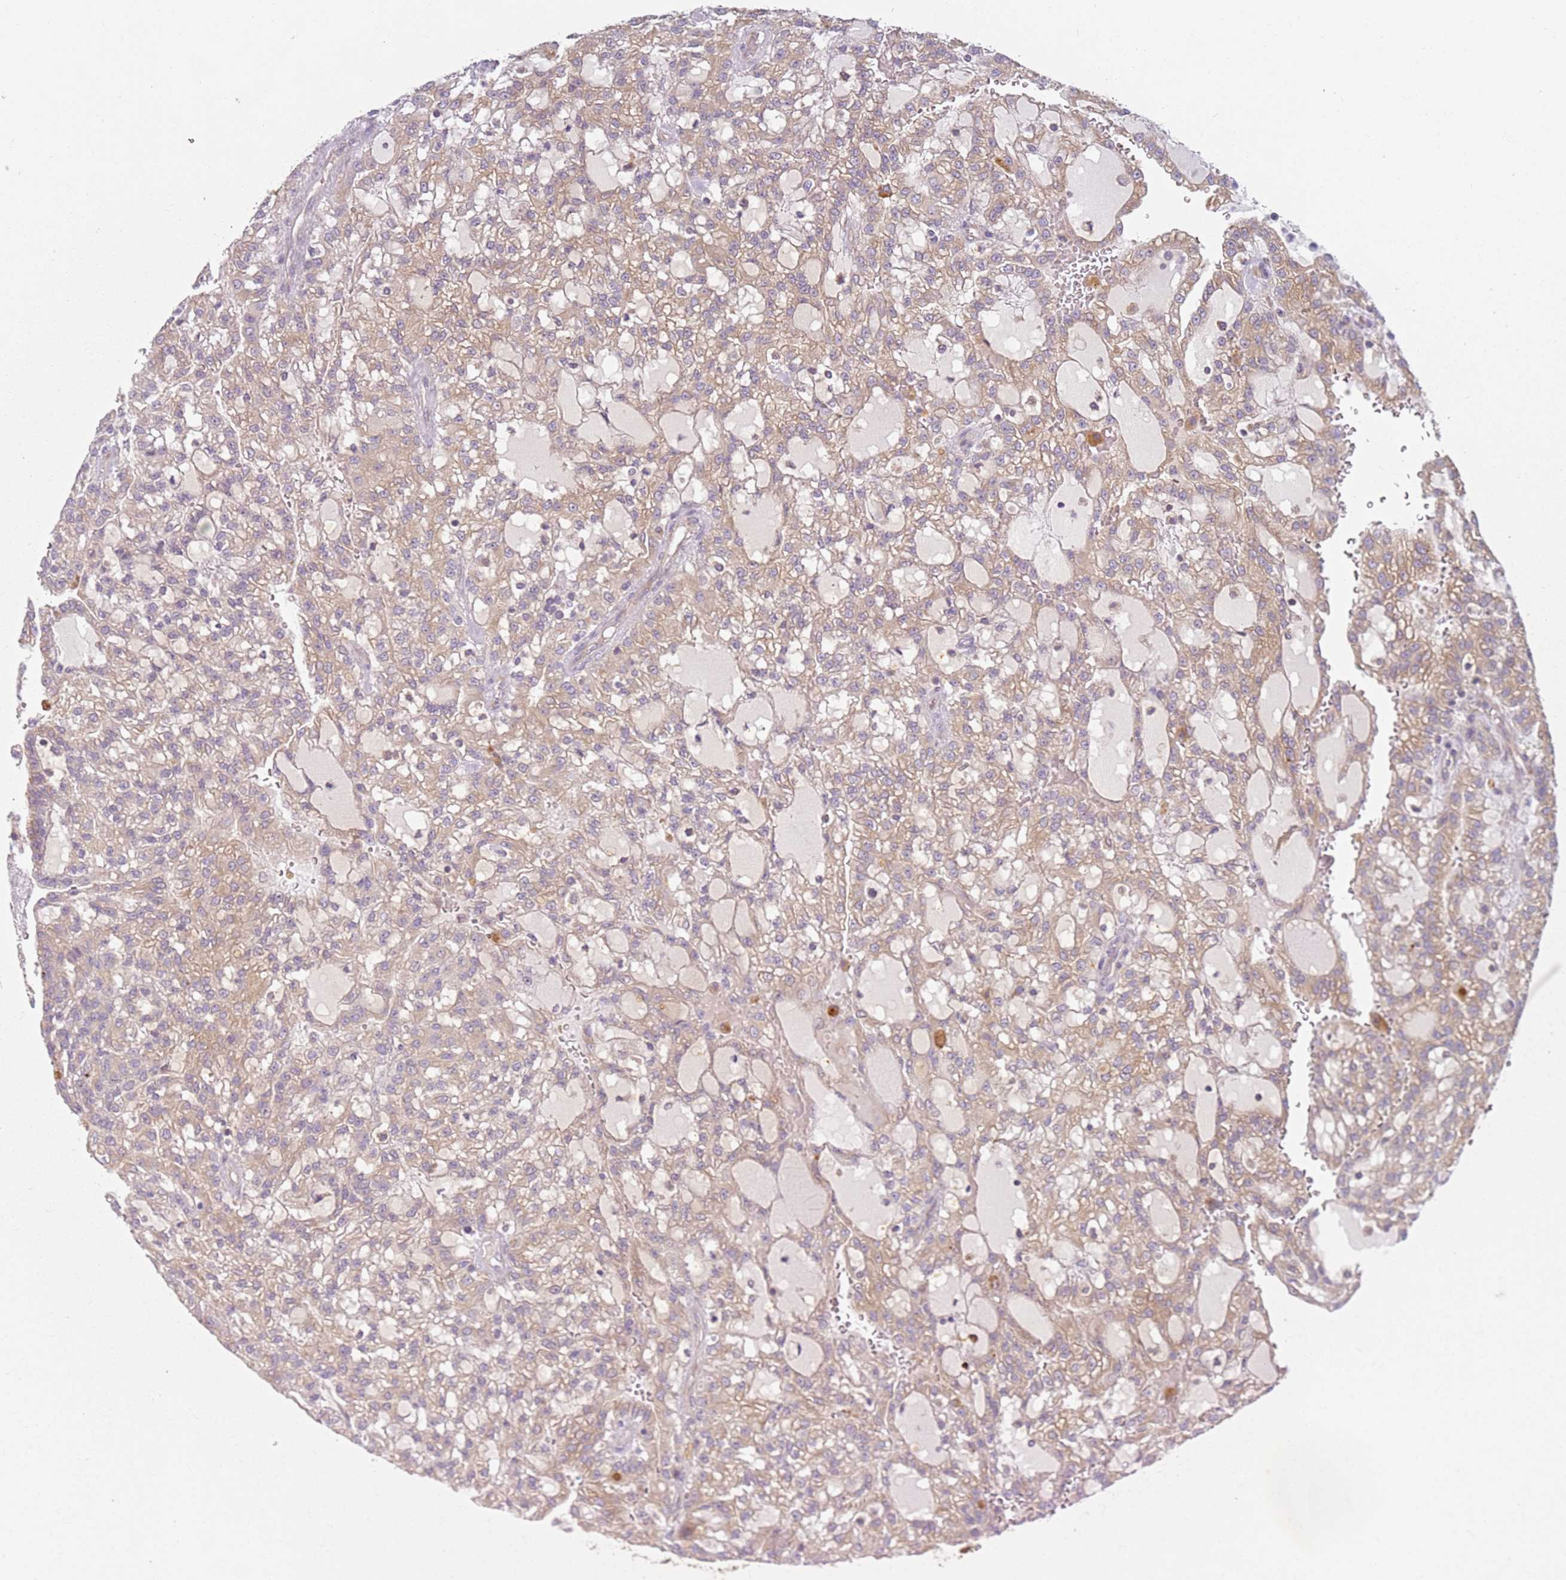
{"staining": {"intensity": "weak", "quantity": ">75%", "location": "cytoplasmic/membranous"}, "tissue": "renal cancer", "cell_type": "Tumor cells", "image_type": "cancer", "snomed": [{"axis": "morphology", "description": "Adenocarcinoma, NOS"}, {"axis": "topography", "description": "Kidney"}], "caption": "The photomicrograph demonstrates immunohistochemical staining of adenocarcinoma (renal). There is weak cytoplasmic/membranous expression is seen in about >75% of tumor cells.", "gene": "RPS28", "patient": {"sex": "male", "age": 63}}